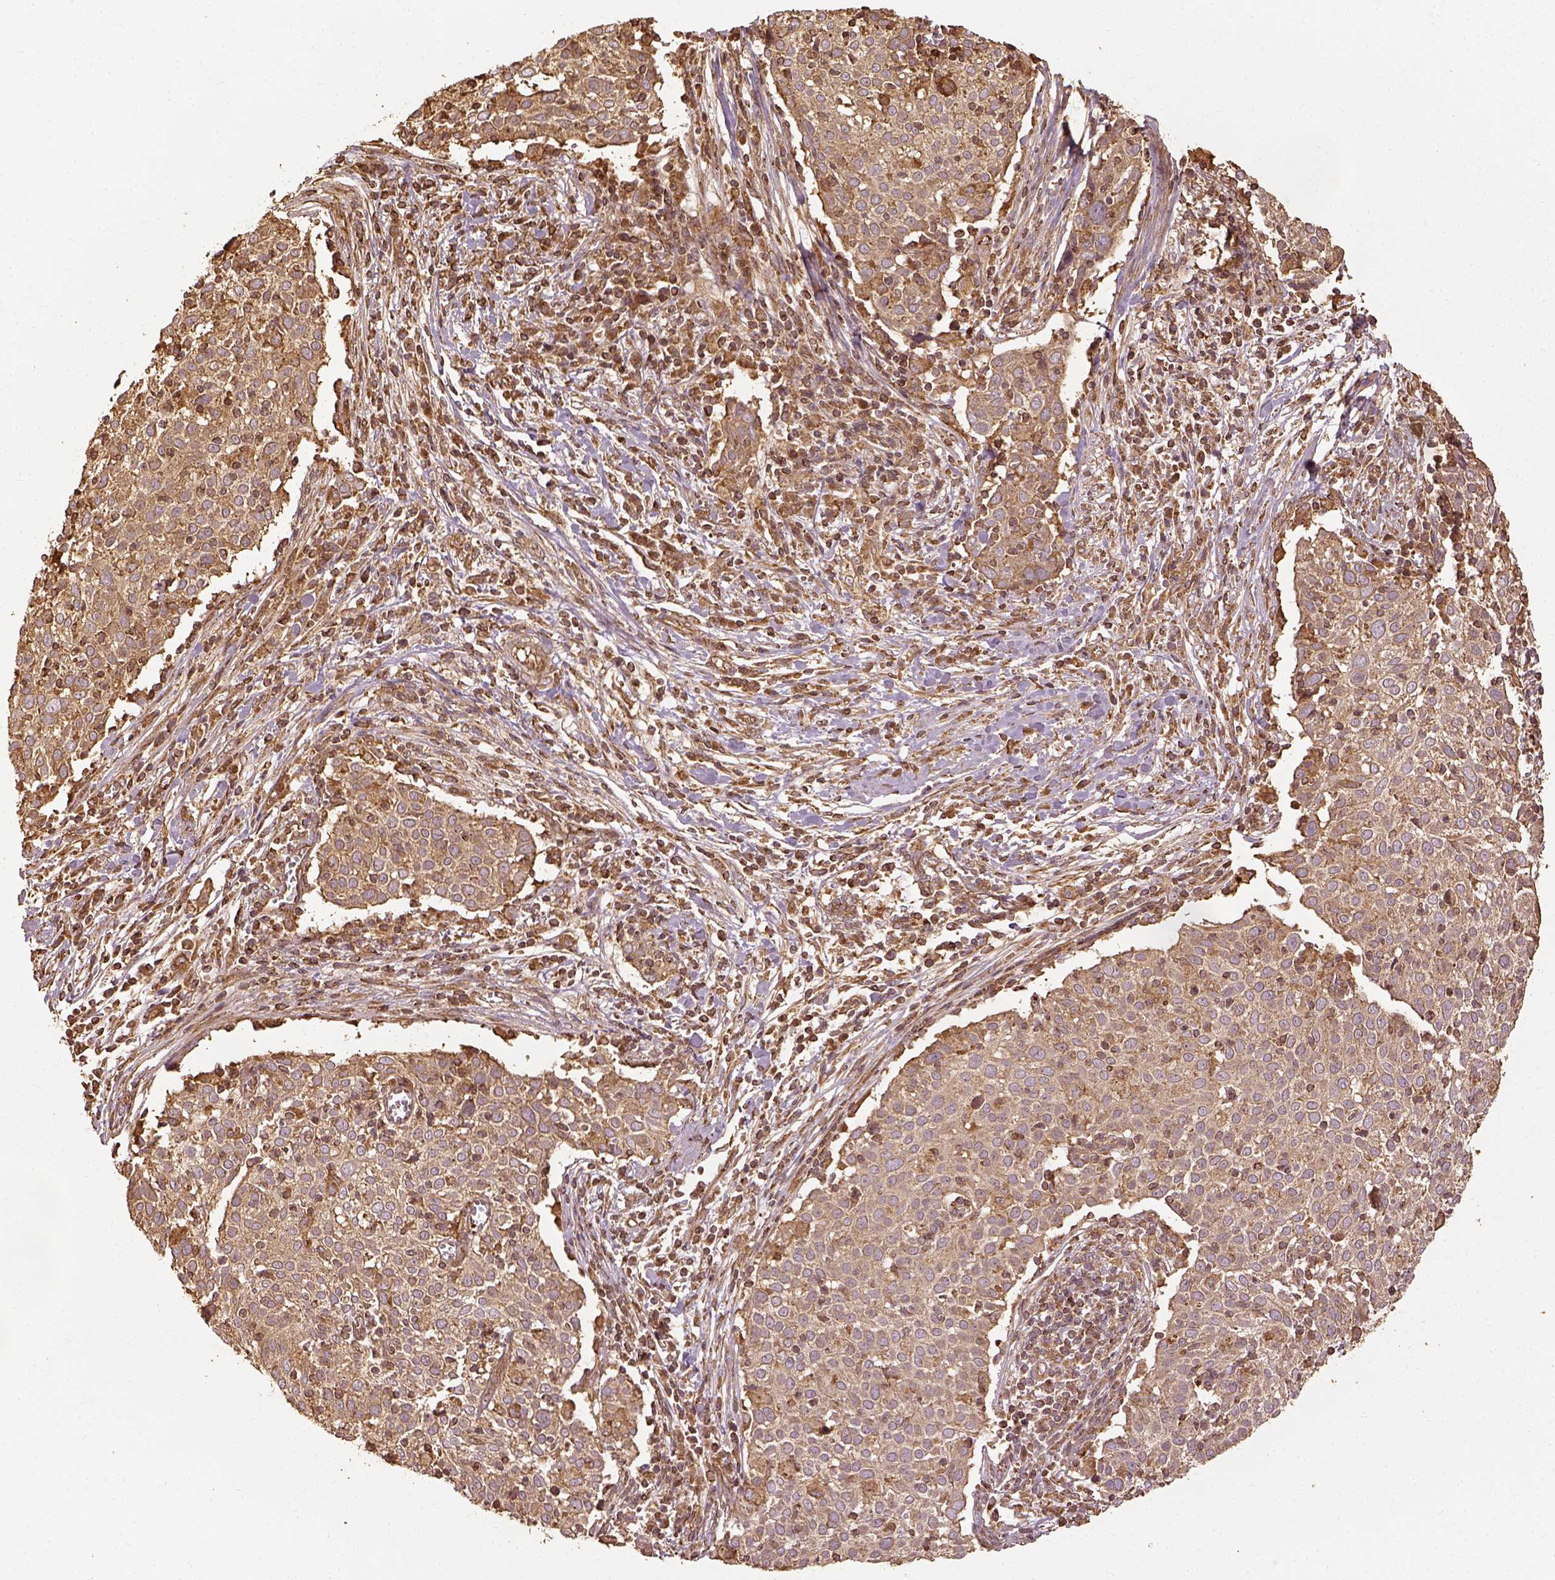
{"staining": {"intensity": "weak", "quantity": ">75%", "location": "cytoplasmic/membranous"}, "tissue": "cervical cancer", "cell_type": "Tumor cells", "image_type": "cancer", "snomed": [{"axis": "morphology", "description": "Squamous cell carcinoma, NOS"}, {"axis": "topography", "description": "Cervix"}], "caption": "Brown immunohistochemical staining in squamous cell carcinoma (cervical) displays weak cytoplasmic/membranous expression in approximately >75% of tumor cells.", "gene": "VEGFA", "patient": {"sex": "female", "age": 39}}